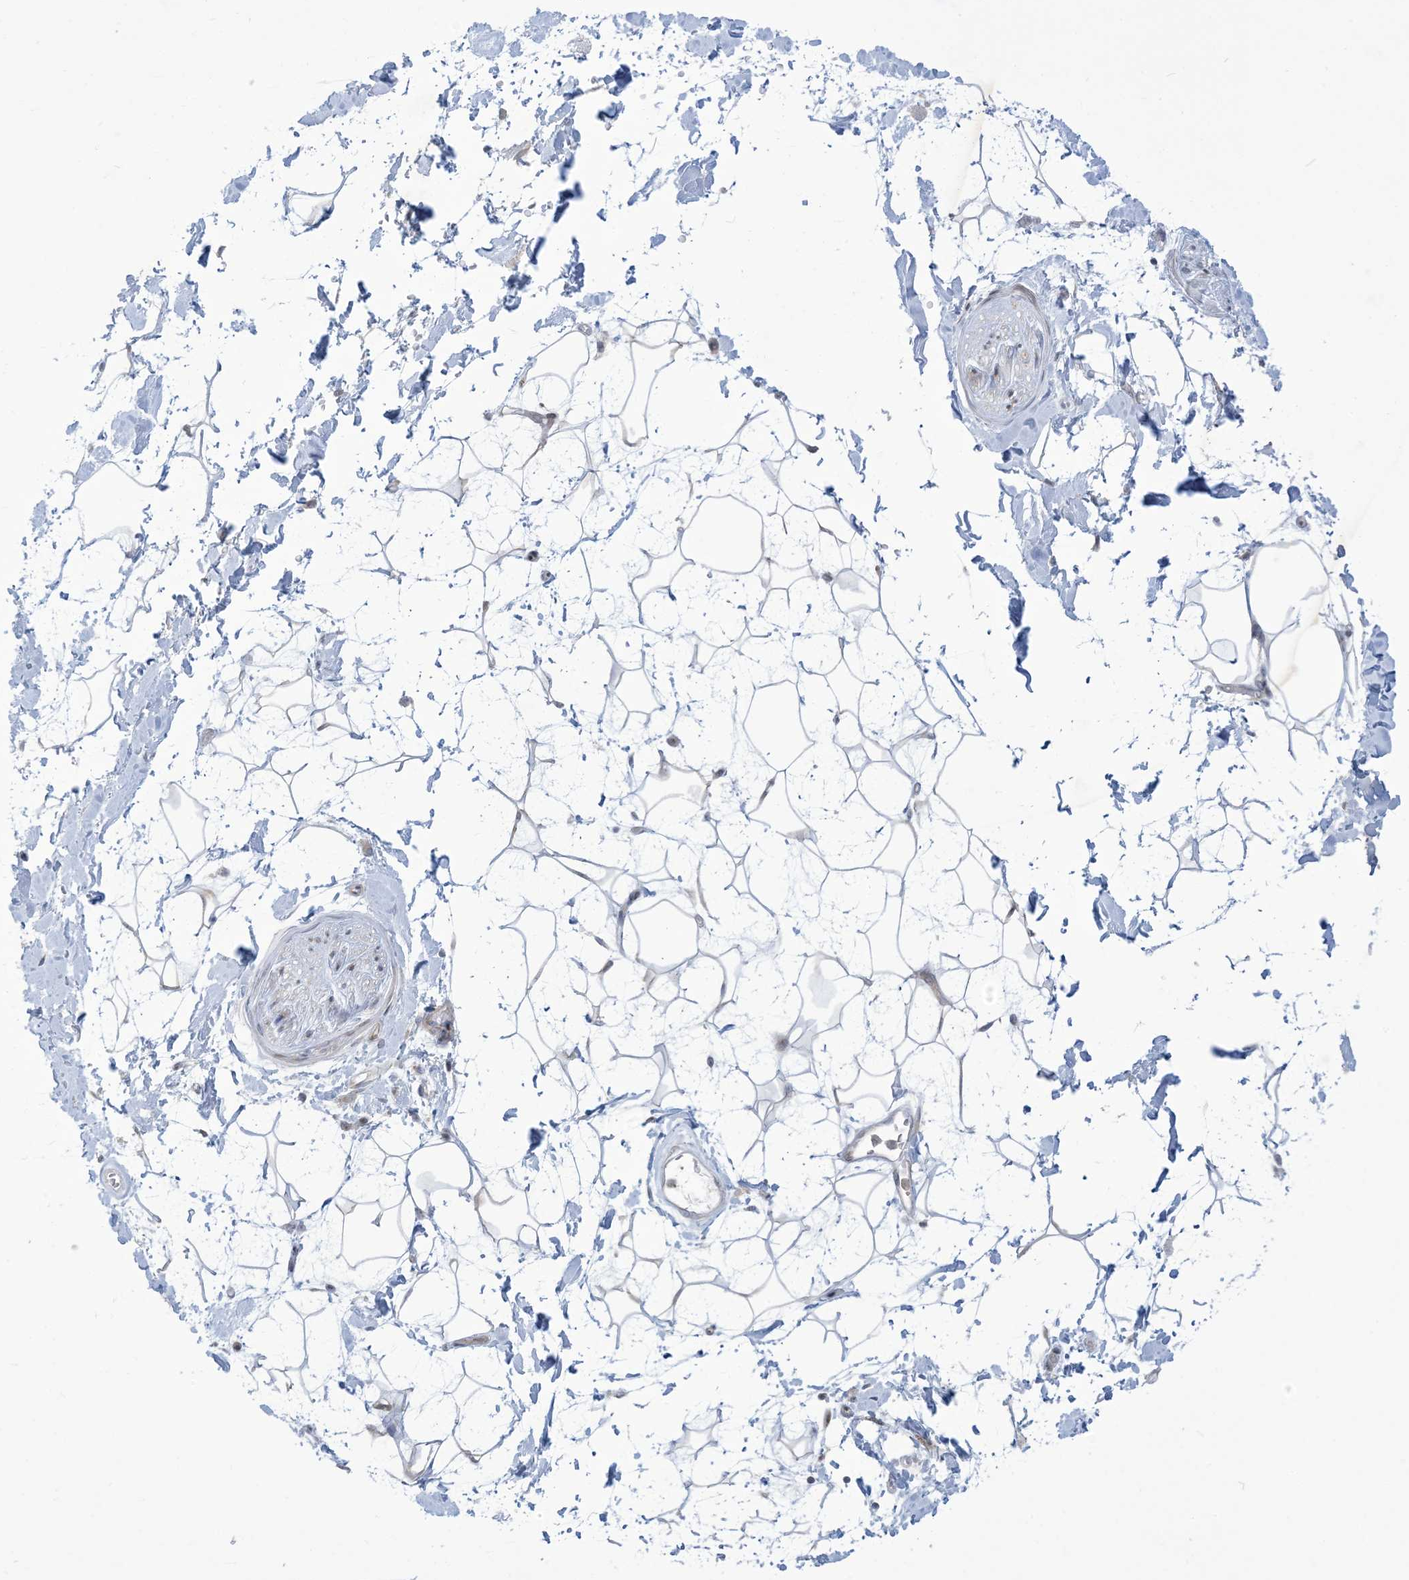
{"staining": {"intensity": "negative", "quantity": "none", "location": "none"}, "tissue": "adipose tissue", "cell_type": "Adipocytes", "image_type": "normal", "snomed": [{"axis": "morphology", "description": "Normal tissue, NOS"}, {"axis": "topography", "description": "Soft tissue"}], "caption": "Histopathology image shows no significant protein positivity in adipocytes of benign adipose tissue.", "gene": "AFTPH", "patient": {"sex": "male", "age": 72}}